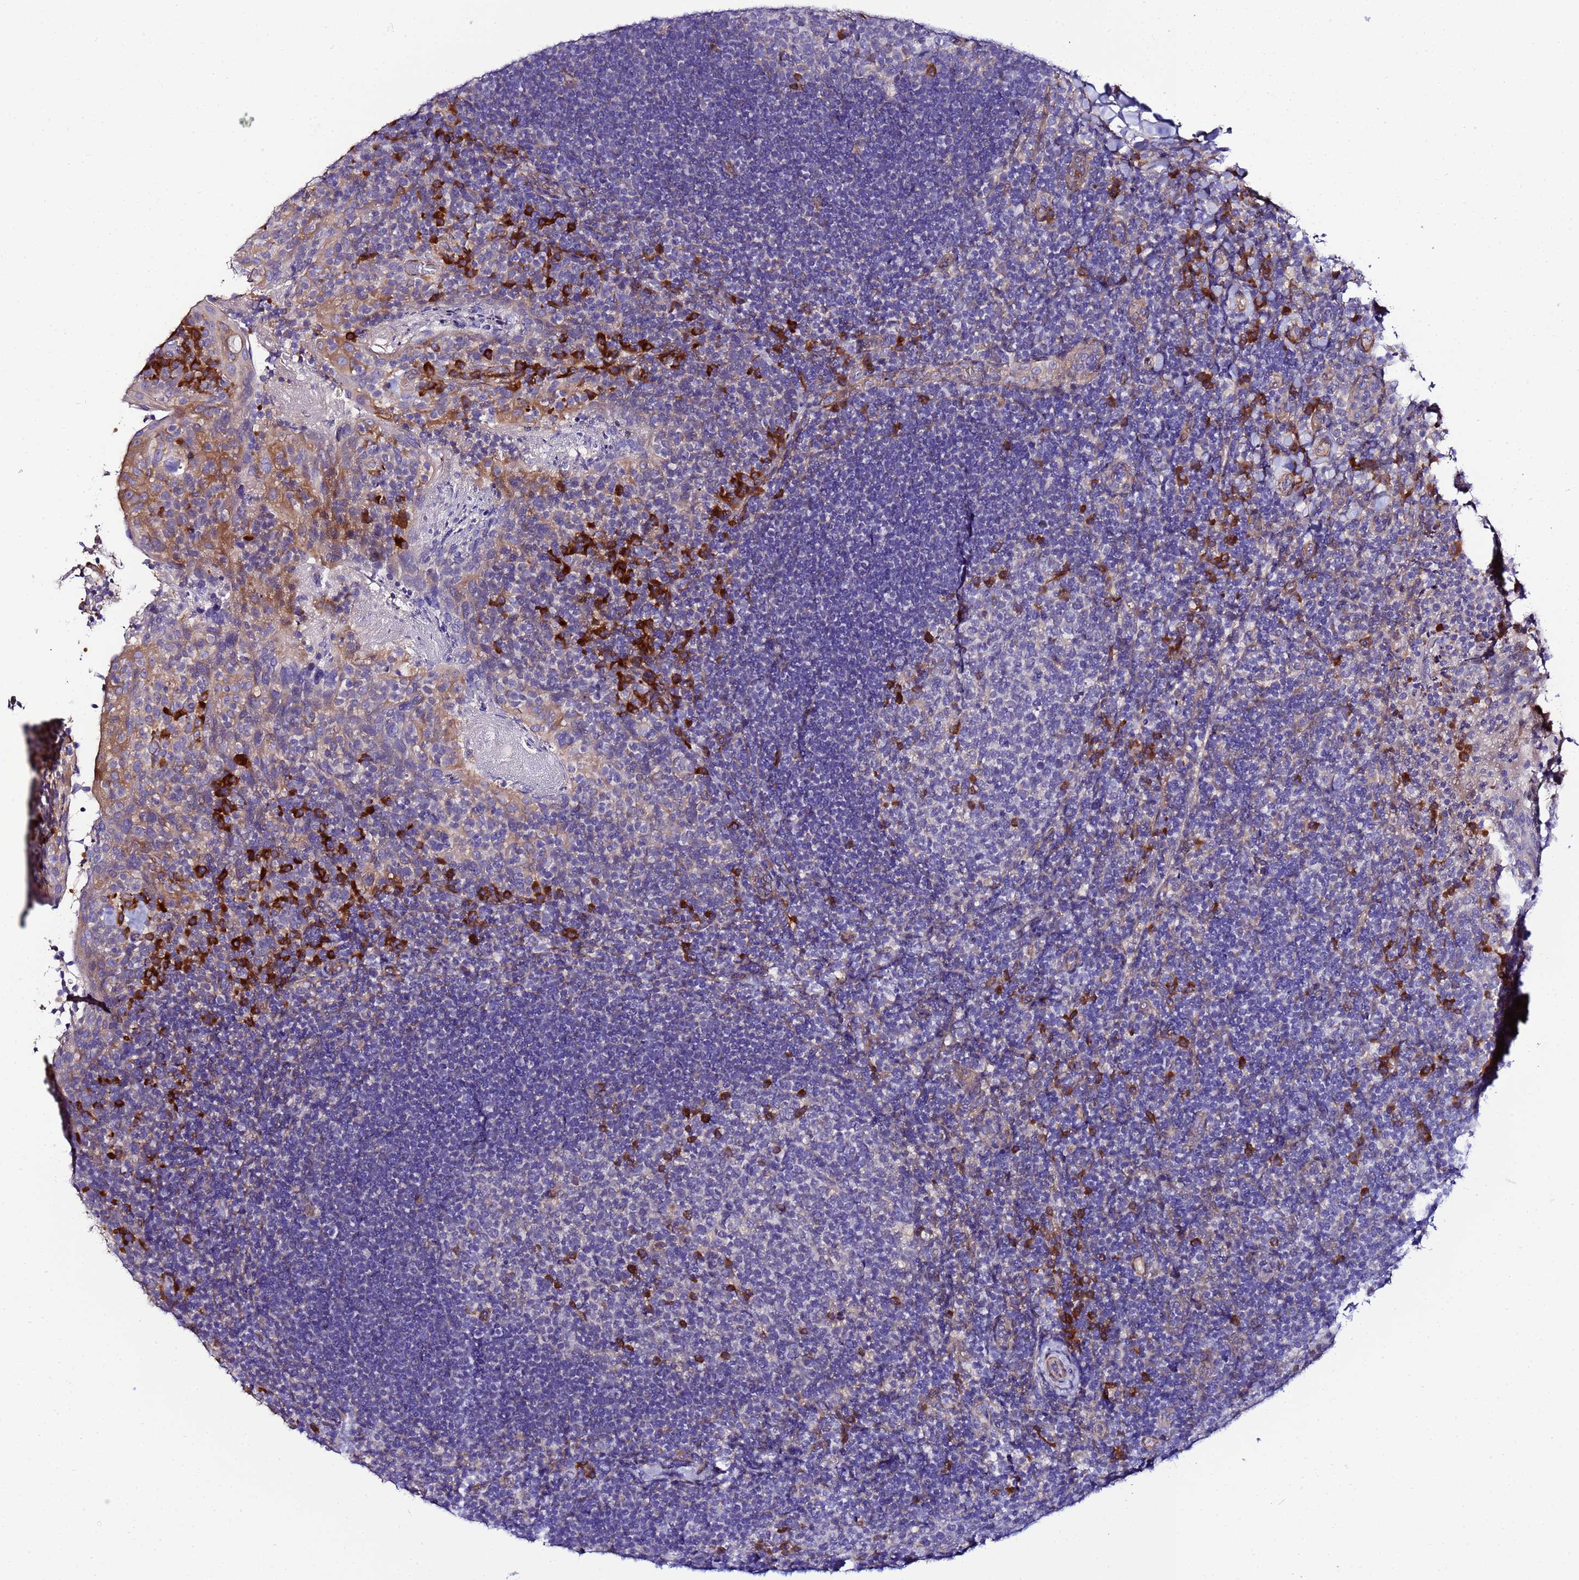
{"staining": {"intensity": "strong", "quantity": "<25%", "location": "cytoplasmic/membranous"}, "tissue": "tonsil", "cell_type": "Germinal center cells", "image_type": "normal", "snomed": [{"axis": "morphology", "description": "Normal tissue, NOS"}, {"axis": "topography", "description": "Tonsil"}], "caption": "The histopathology image demonstrates immunohistochemical staining of unremarkable tonsil. There is strong cytoplasmic/membranous expression is seen in about <25% of germinal center cells. The staining was performed using DAB (3,3'-diaminobenzidine), with brown indicating positive protein expression. Nuclei are stained blue with hematoxylin.", "gene": "JRKL", "patient": {"sex": "female", "age": 10}}